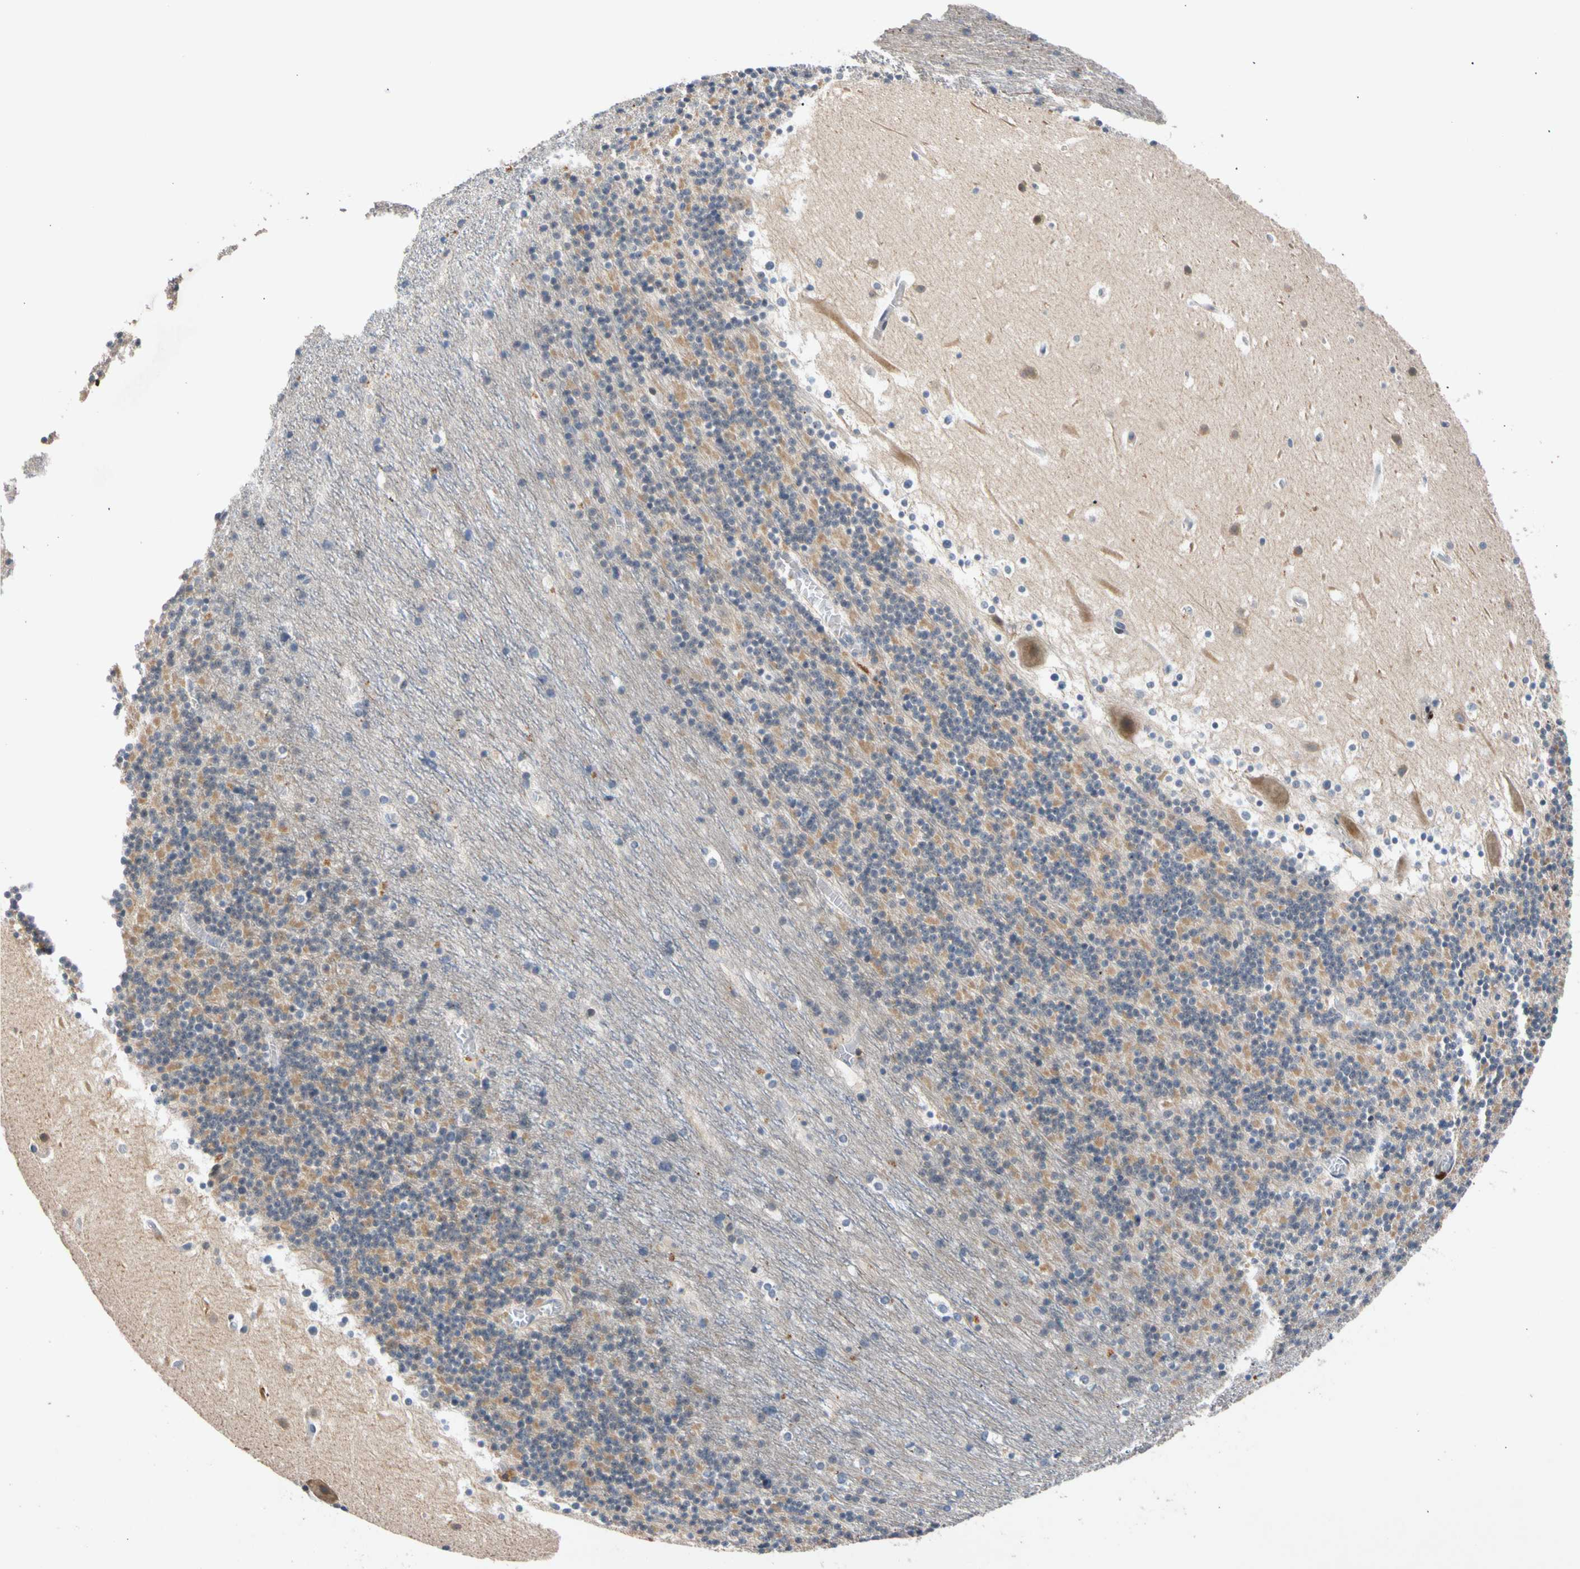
{"staining": {"intensity": "moderate", "quantity": "25%-75%", "location": "cytoplasmic/membranous"}, "tissue": "cerebellum", "cell_type": "Cells in granular layer", "image_type": "normal", "snomed": [{"axis": "morphology", "description": "Normal tissue, NOS"}, {"axis": "topography", "description": "Cerebellum"}], "caption": "The micrograph shows a brown stain indicating the presence of a protein in the cytoplasmic/membranous of cells in granular layer in cerebellum.", "gene": "CNST", "patient": {"sex": "male", "age": 45}}